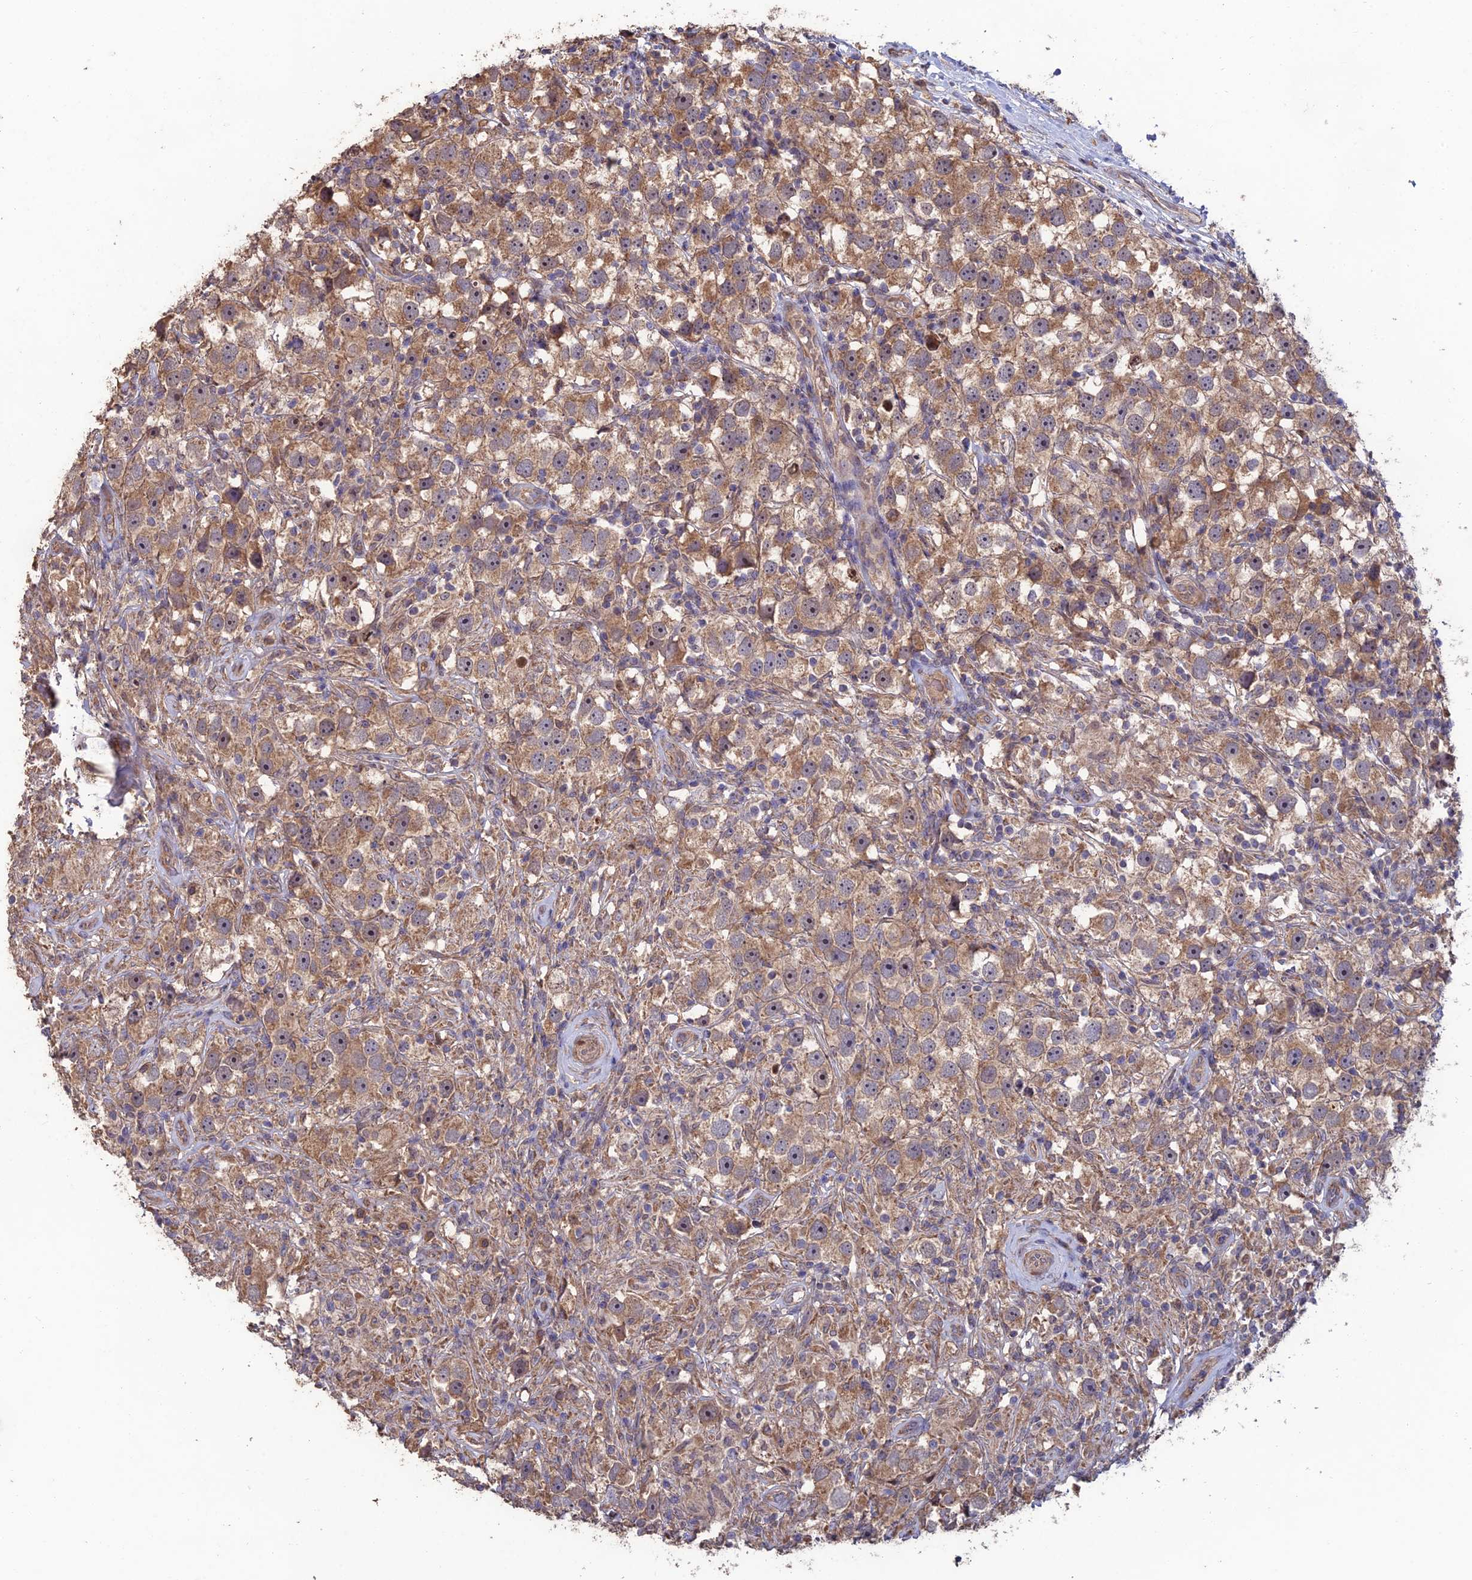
{"staining": {"intensity": "moderate", "quantity": ">75%", "location": "cytoplasmic/membranous"}, "tissue": "testis cancer", "cell_type": "Tumor cells", "image_type": "cancer", "snomed": [{"axis": "morphology", "description": "Seminoma, NOS"}, {"axis": "topography", "description": "Testis"}], "caption": "IHC photomicrograph of neoplastic tissue: seminoma (testis) stained using IHC displays medium levels of moderate protein expression localized specifically in the cytoplasmic/membranous of tumor cells, appearing as a cytoplasmic/membranous brown color.", "gene": "SHISA5", "patient": {"sex": "male", "age": 49}}